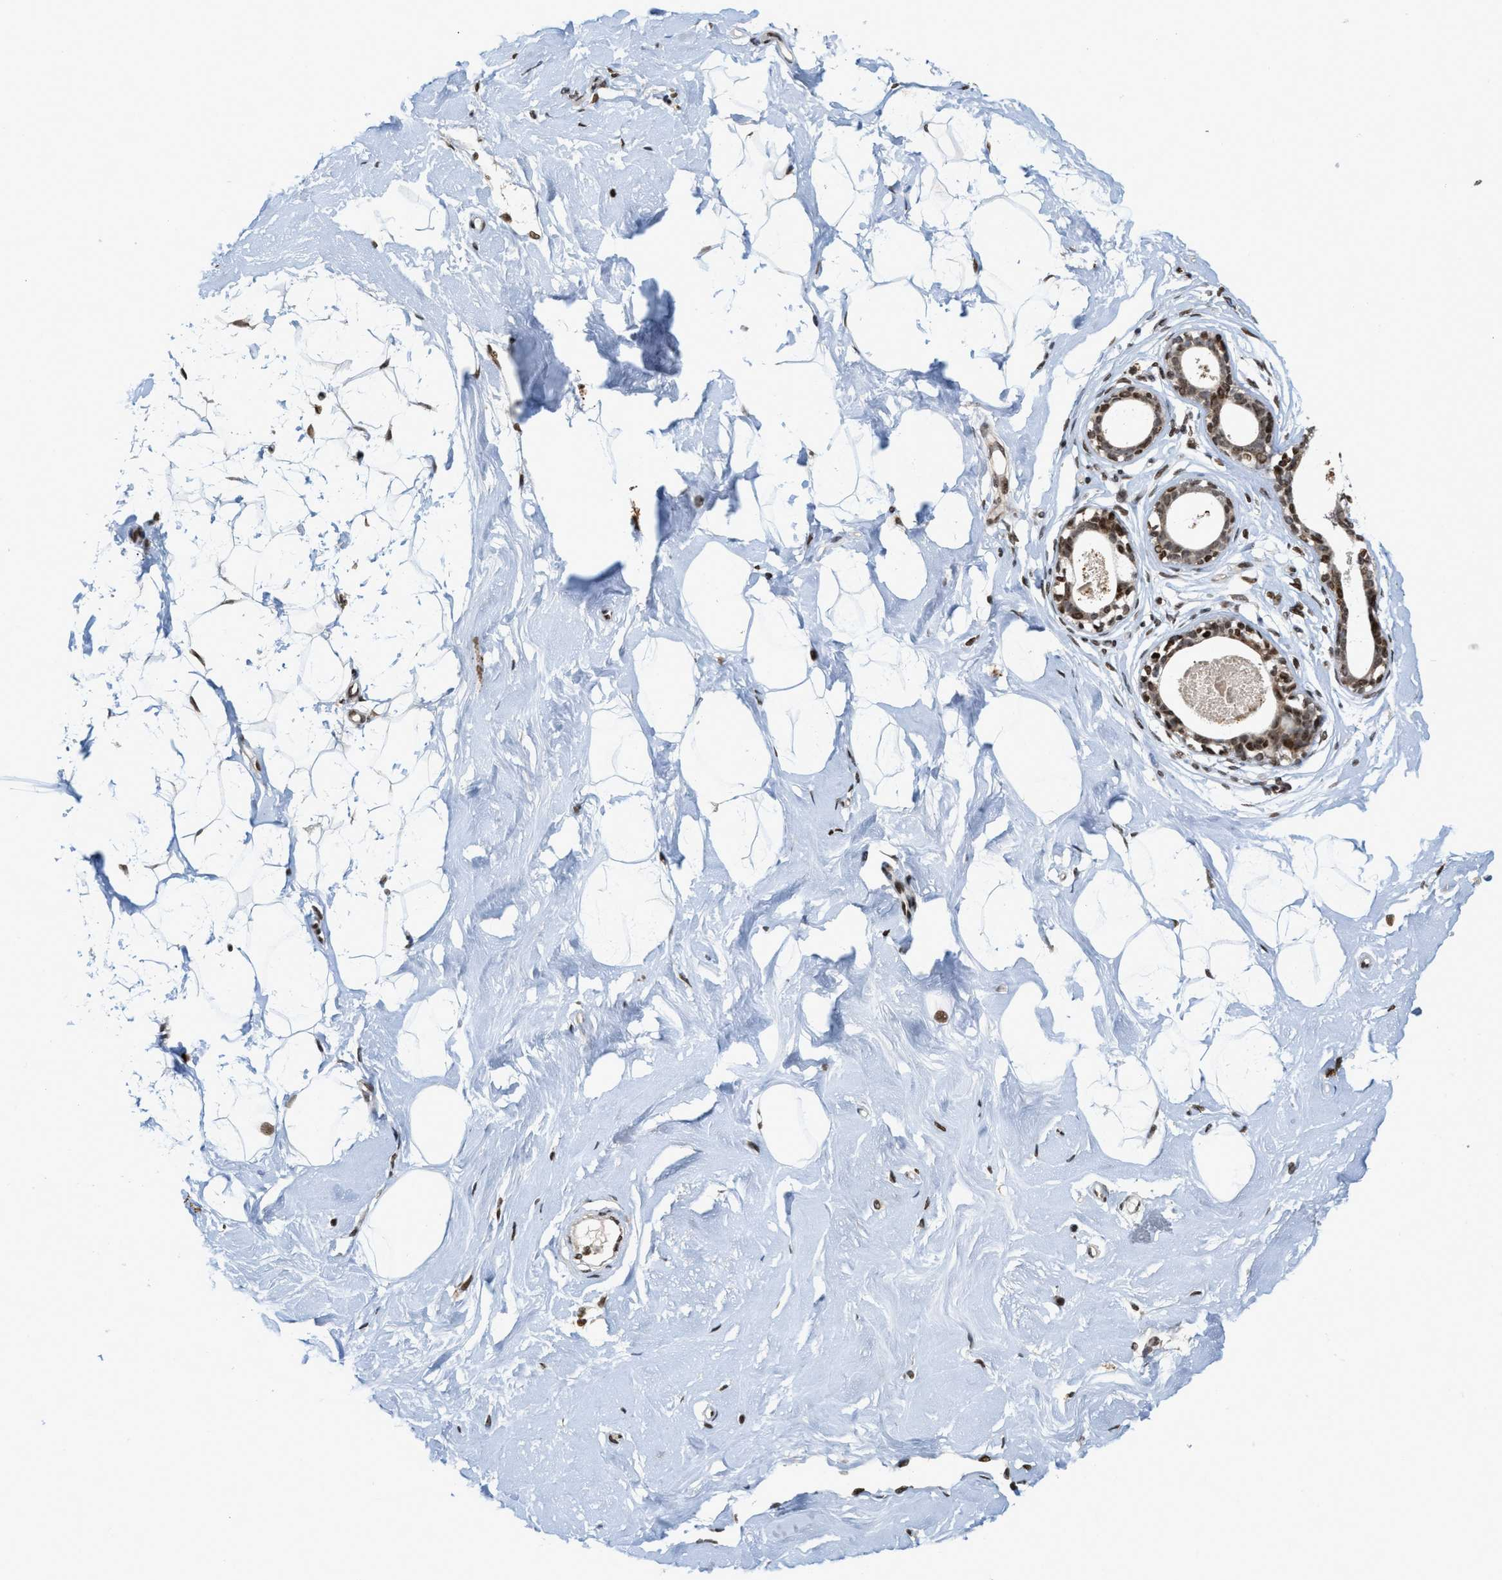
{"staining": {"intensity": "moderate", "quantity": ">75%", "location": "nuclear"}, "tissue": "breast", "cell_type": "Adipocytes", "image_type": "normal", "snomed": [{"axis": "morphology", "description": "Normal tissue, NOS"}, {"axis": "topography", "description": "Breast"}], "caption": "Immunohistochemical staining of normal human breast demonstrates >75% levels of moderate nuclear protein positivity in approximately >75% of adipocytes.", "gene": "PDZD2", "patient": {"sex": "female", "age": 23}}